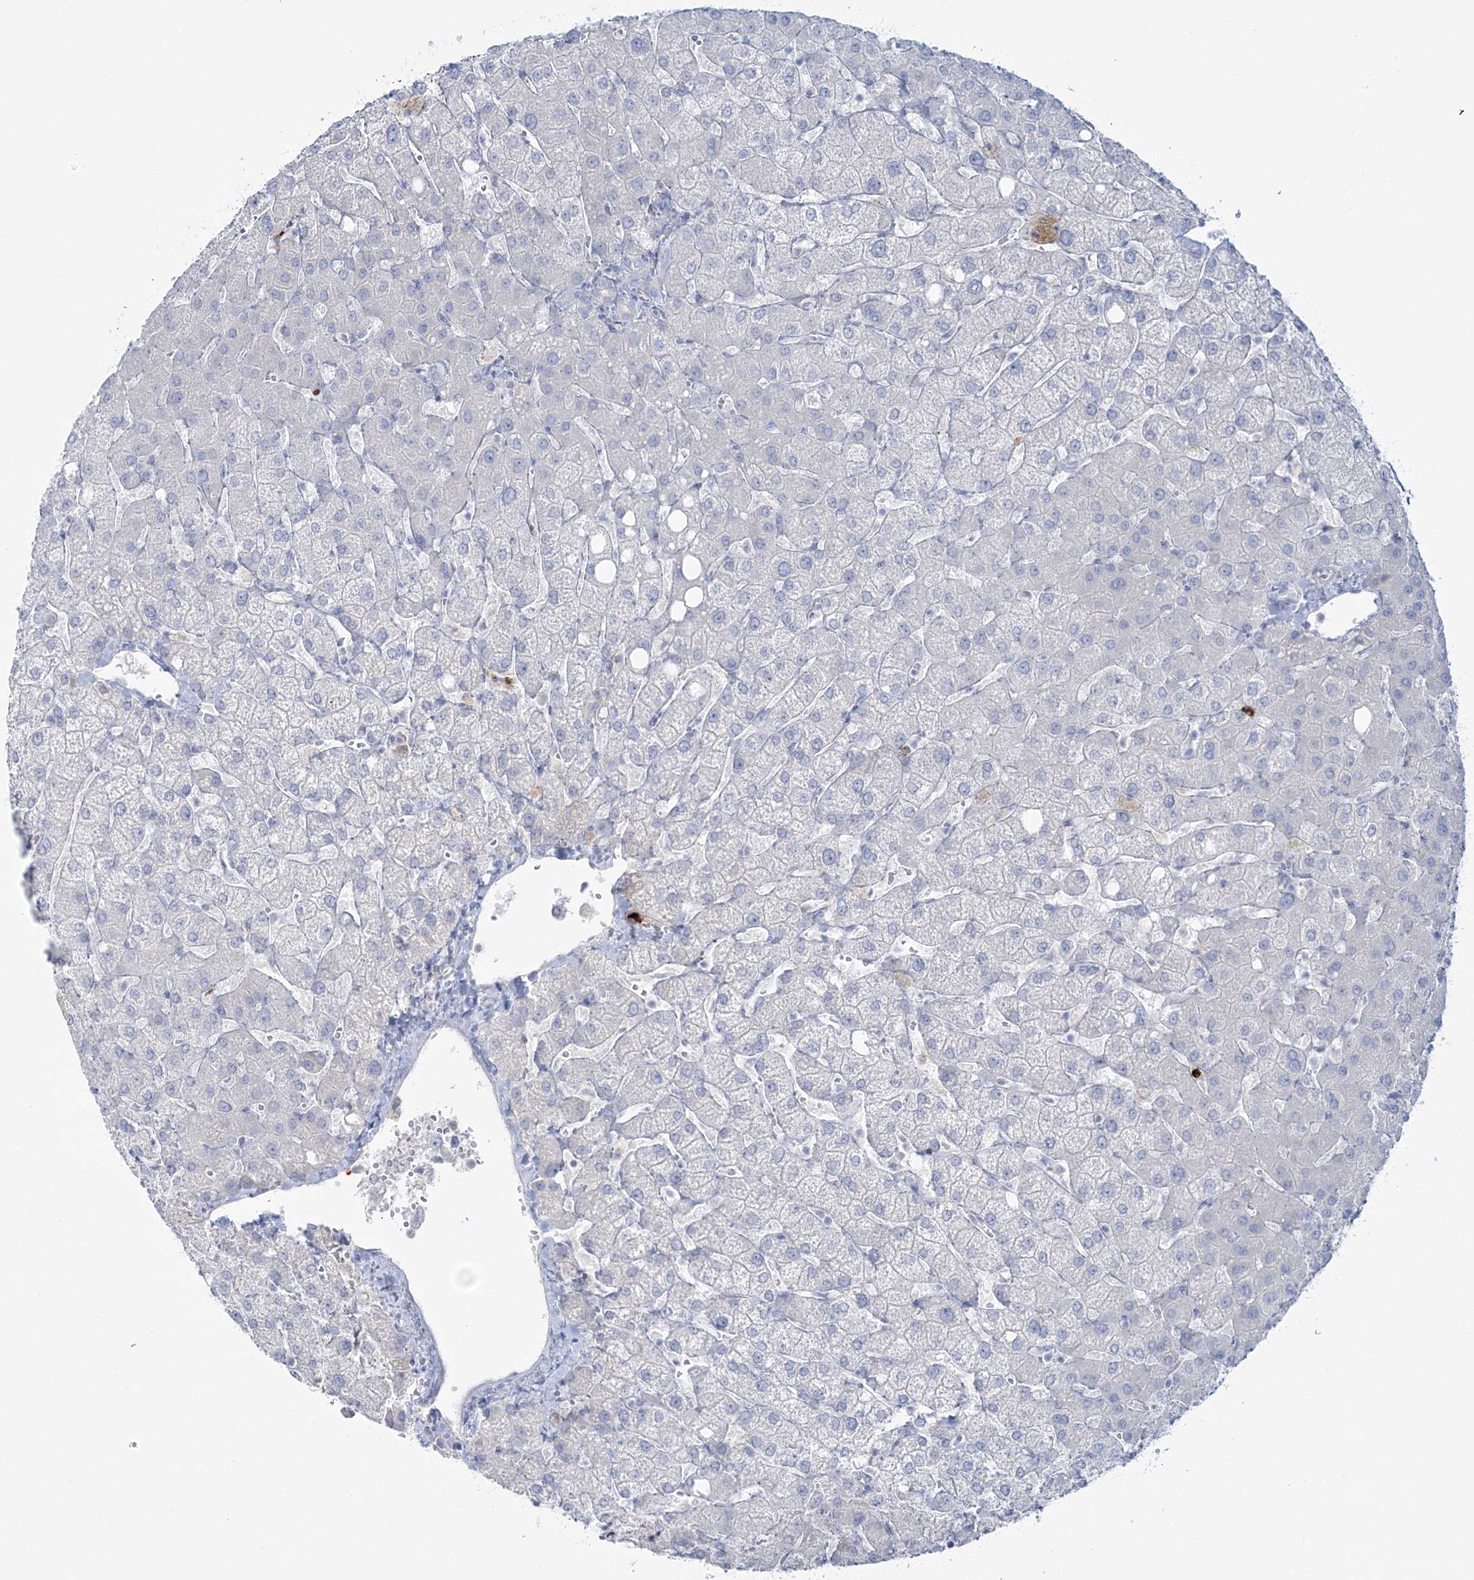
{"staining": {"intensity": "negative", "quantity": "none", "location": "none"}, "tissue": "liver", "cell_type": "Cholangiocytes", "image_type": "normal", "snomed": [{"axis": "morphology", "description": "Normal tissue, NOS"}, {"axis": "topography", "description": "Liver"}], "caption": "Image shows no protein staining in cholangiocytes of unremarkable liver. (DAB immunohistochemistry (IHC) visualized using brightfield microscopy, high magnification).", "gene": "WDSUB1", "patient": {"sex": "female", "age": 54}}